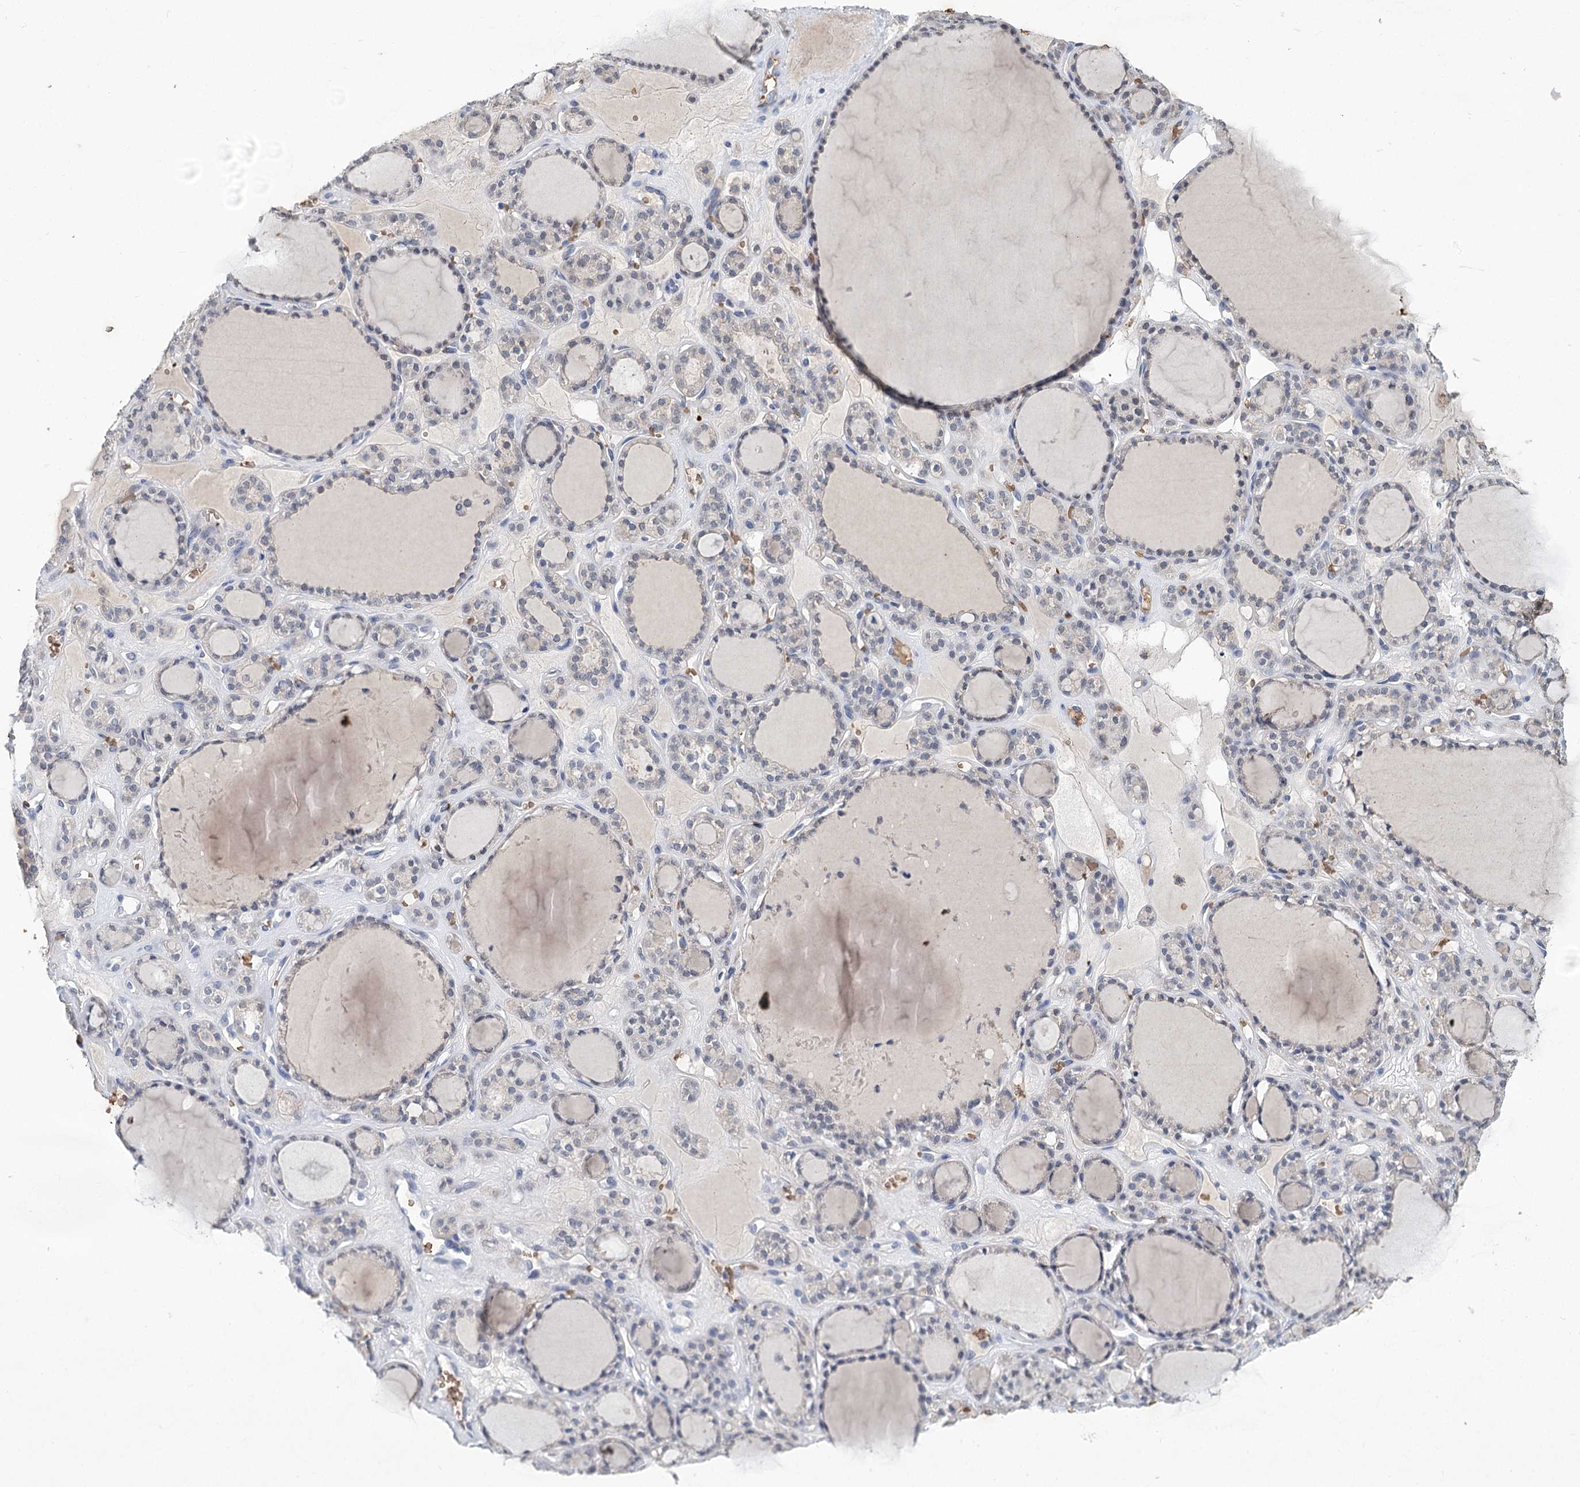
{"staining": {"intensity": "weak", "quantity": "<25%", "location": "cytoplasmic/membranous"}, "tissue": "thyroid gland", "cell_type": "Glandular cells", "image_type": "normal", "snomed": [{"axis": "morphology", "description": "Normal tissue, NOS"}, {"axis": "topography", "description": "Thyroid gland"}], "caption": "An IHC micrograph of unremarkable thyroid gland is shown. There is no staining in glandular cells of thyroid gland.", "gene": "HBA1", "patient": {"sex": "female", "age": 28}}